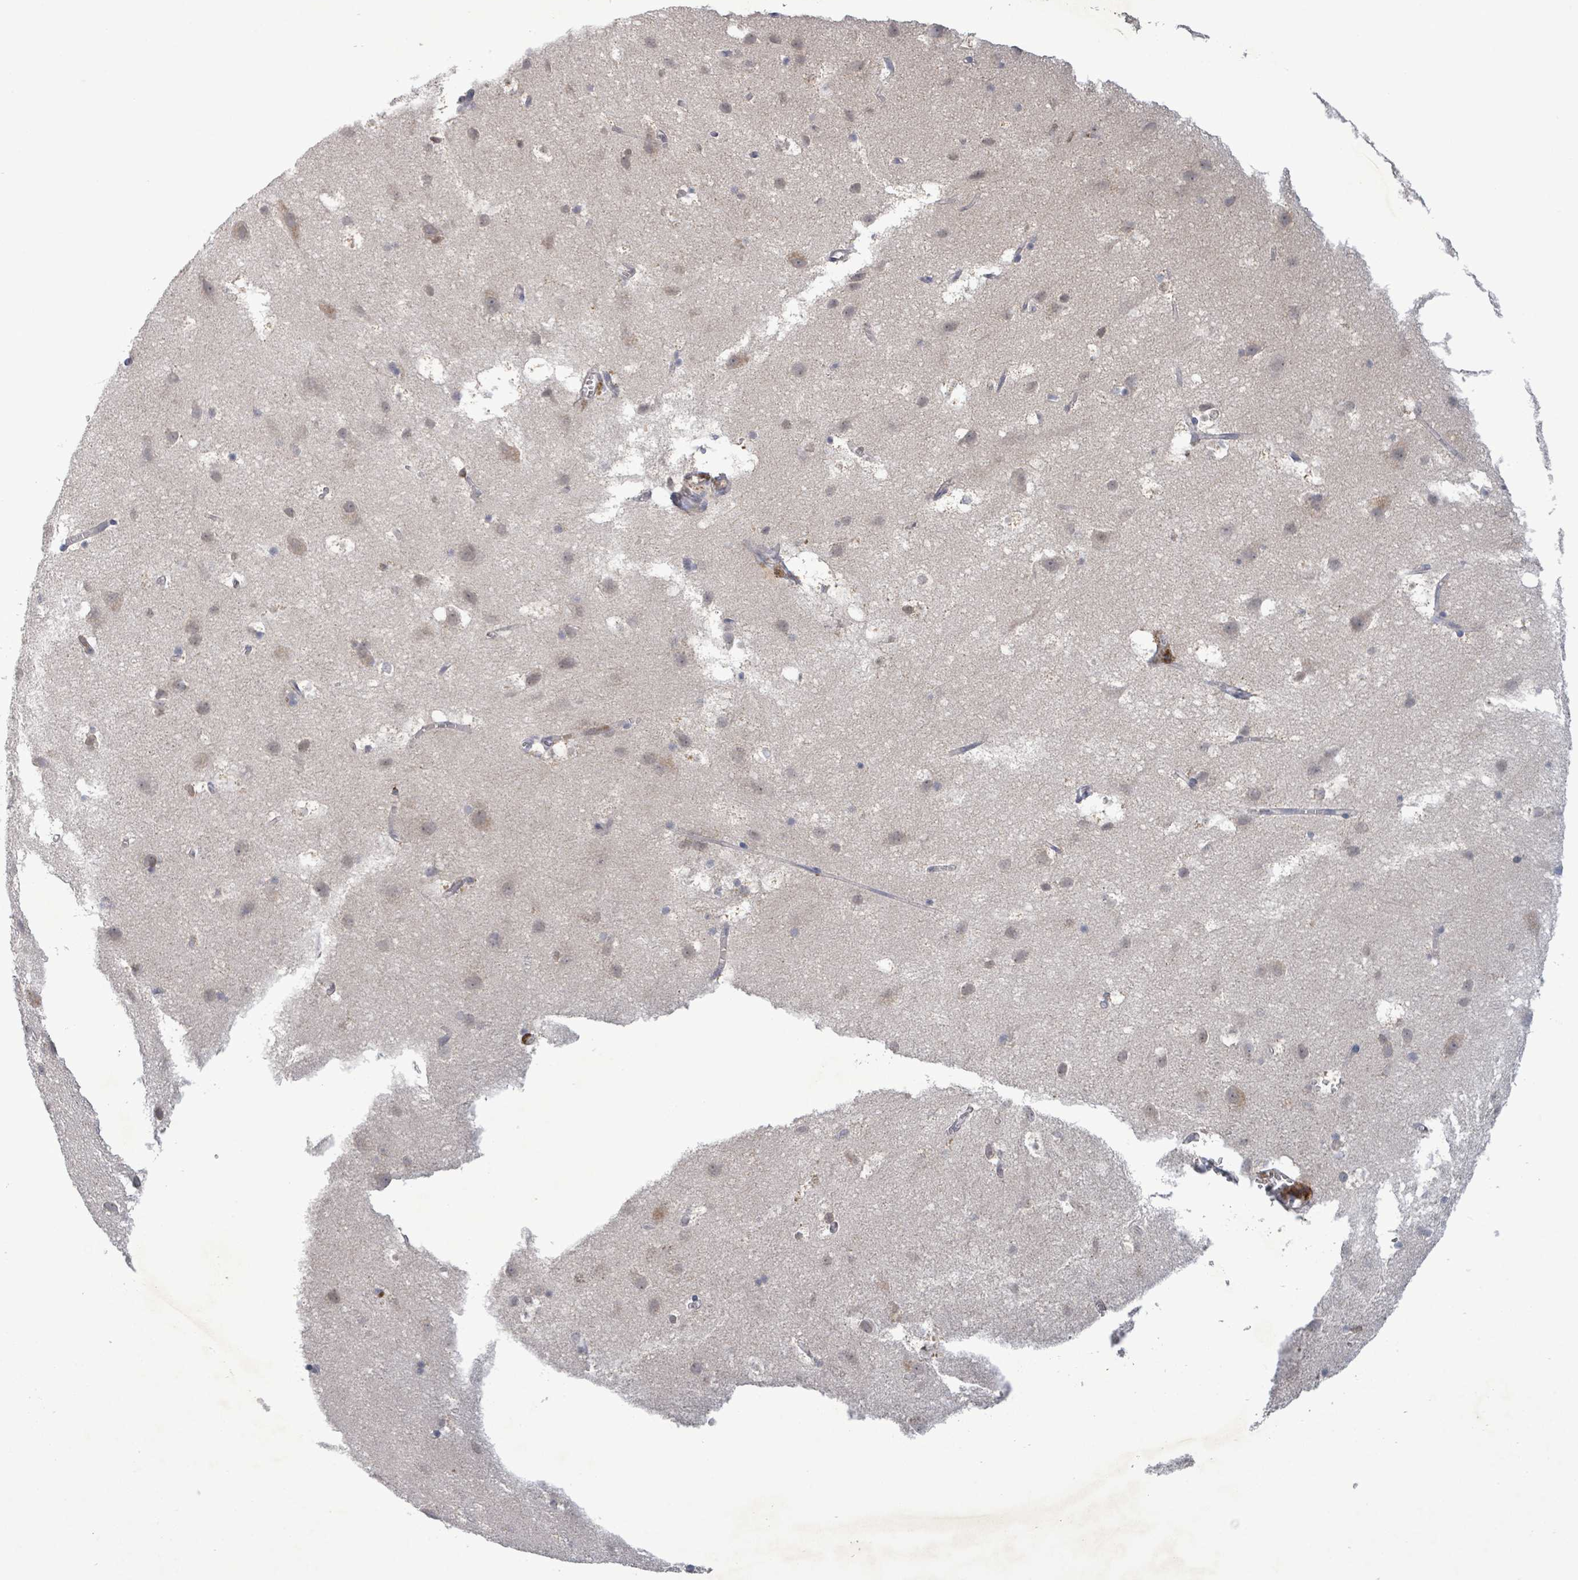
{"staining": {"intensity": "negative", "quantity": "none", "location": "none"}, "tissue": "cerebral cortex", "cell_type": "Endothelial cells", "image_type": "normal", "snomed": [{"axis": "morphology", "description": "Normal tissue, NOS"}, {"axis": "topography", "description": "Cerebral cortex"}], "caption": "Immunohistochemistry micrograph of normal human cerebral cortex stained for a protein (brown), which displays no expression in endothelial cells. (DAB (3,3'-diaminobenzidine) immunohistochemistry with hematoxylin counter stain).", "gene": "GRM8", "patient": {"sex": "male", "age": 54}}